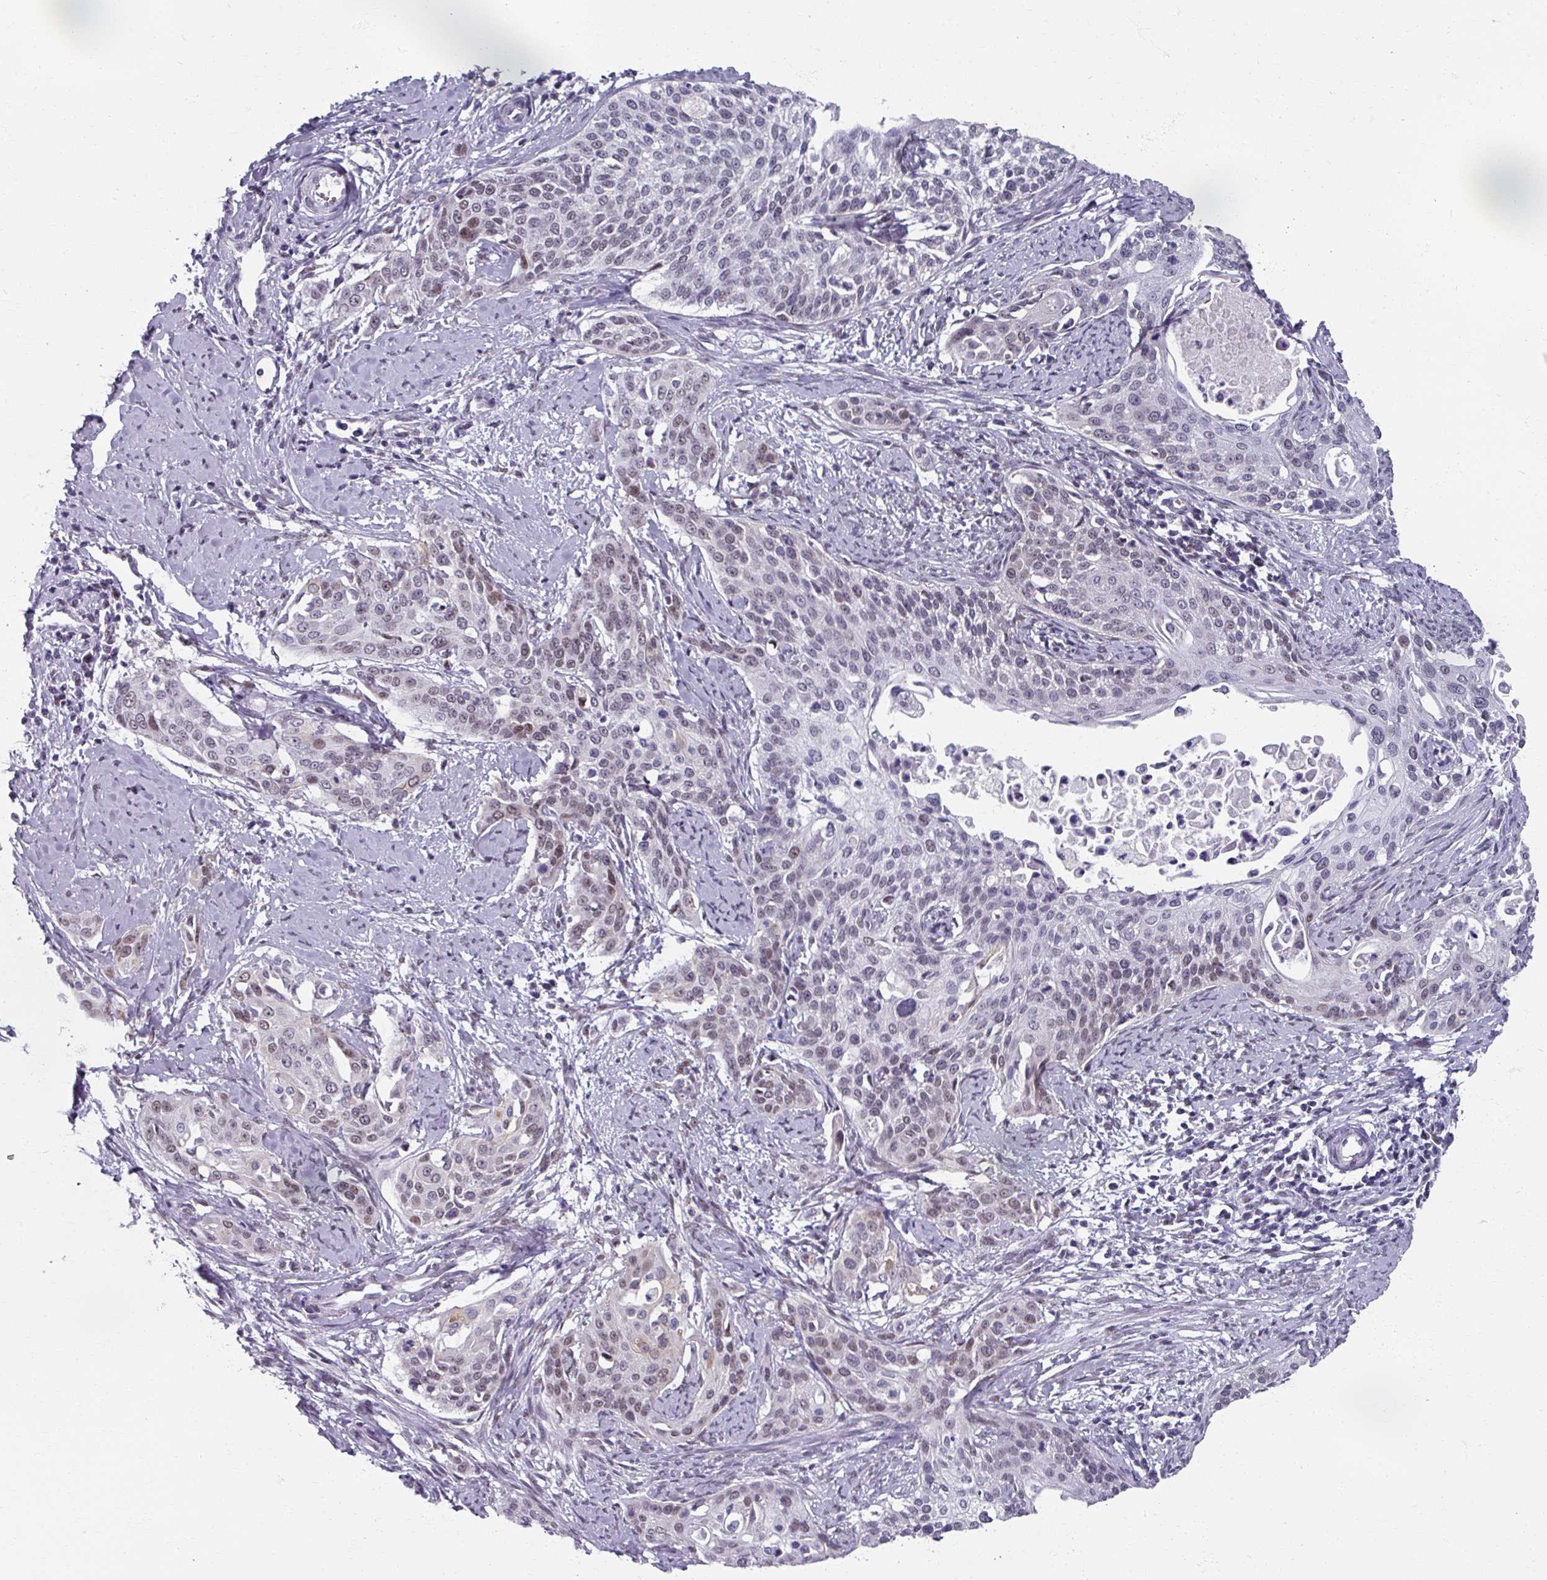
{"staining": {"intensity": "weak", "quantity": "<25%", "location": "cytoplasmic/membranous"}, "tissue": "cervical cancer", "cell_type": "Tumor cells", "image_type": "cancer", "snomed": [{"axis": "morphology", "description": "Squamous cell carcinoma, NOS"}, {"axis": "topography", "description": "Cervix"}], "caption": "Immunohistochemistry (IHC) of squamous cell carcinoma (cervical) reveals no expression in tumor cells.", "gene": "RIPOR3", "patient": {"sex": "female", "age": 44}}